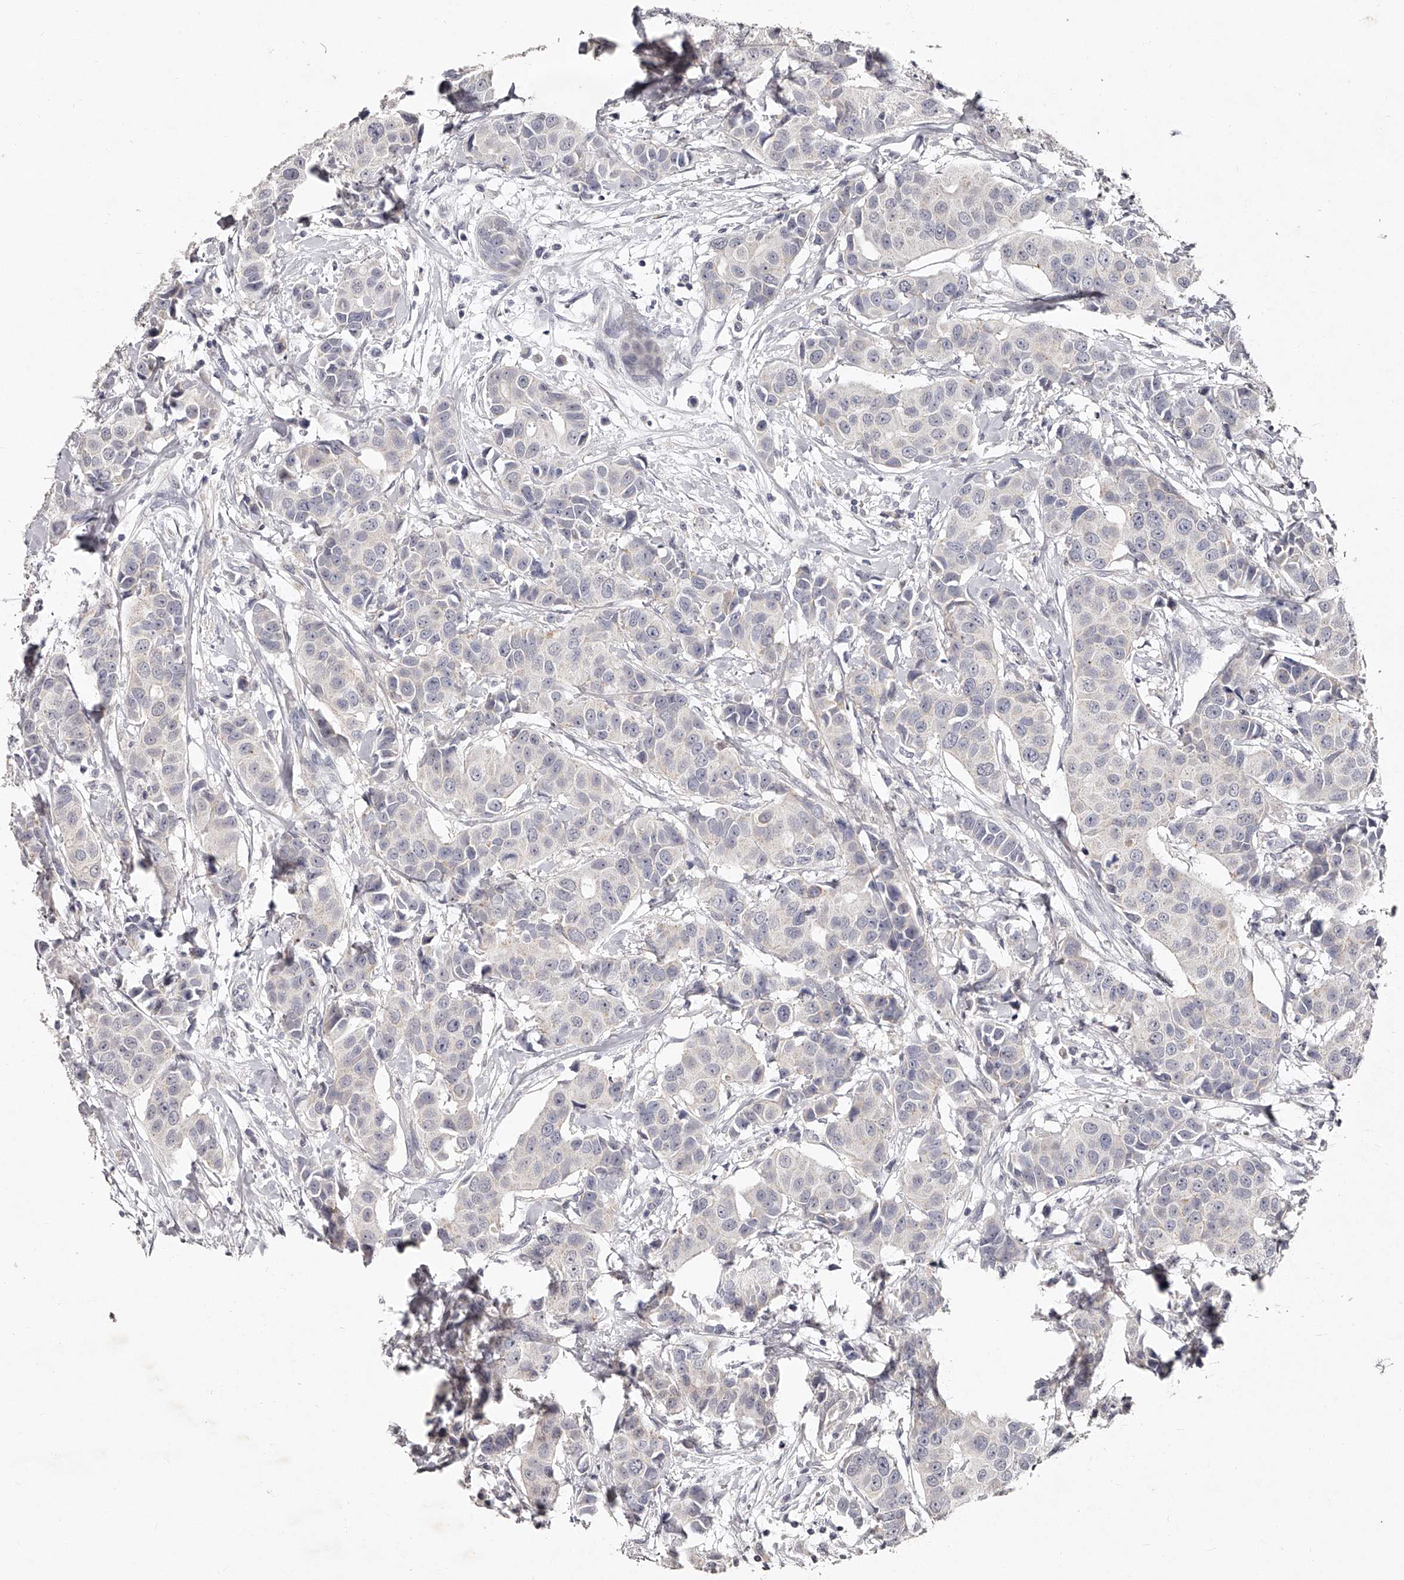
{"staining": {"intensity": "negative", "quantity": "none", "location": "none"}, "tissue": "breast cancer", "cell_type": "Tumor cells", "image_type": "cancer", "snomed": [{"axis": "morphology", "description": "Normal tissue, NOS"}, {"axis": "morphology", "description": "Duct carcinoma"}, {"axis": "topography", "description": "Breast"}], "caption": "Invasive ductal carcinoma (breast) was stained to show a protein in brown. There is no significant staining in tumor cells.", "gene": "NT5DC1", "patient": {"sex": "female", "age": 39}}